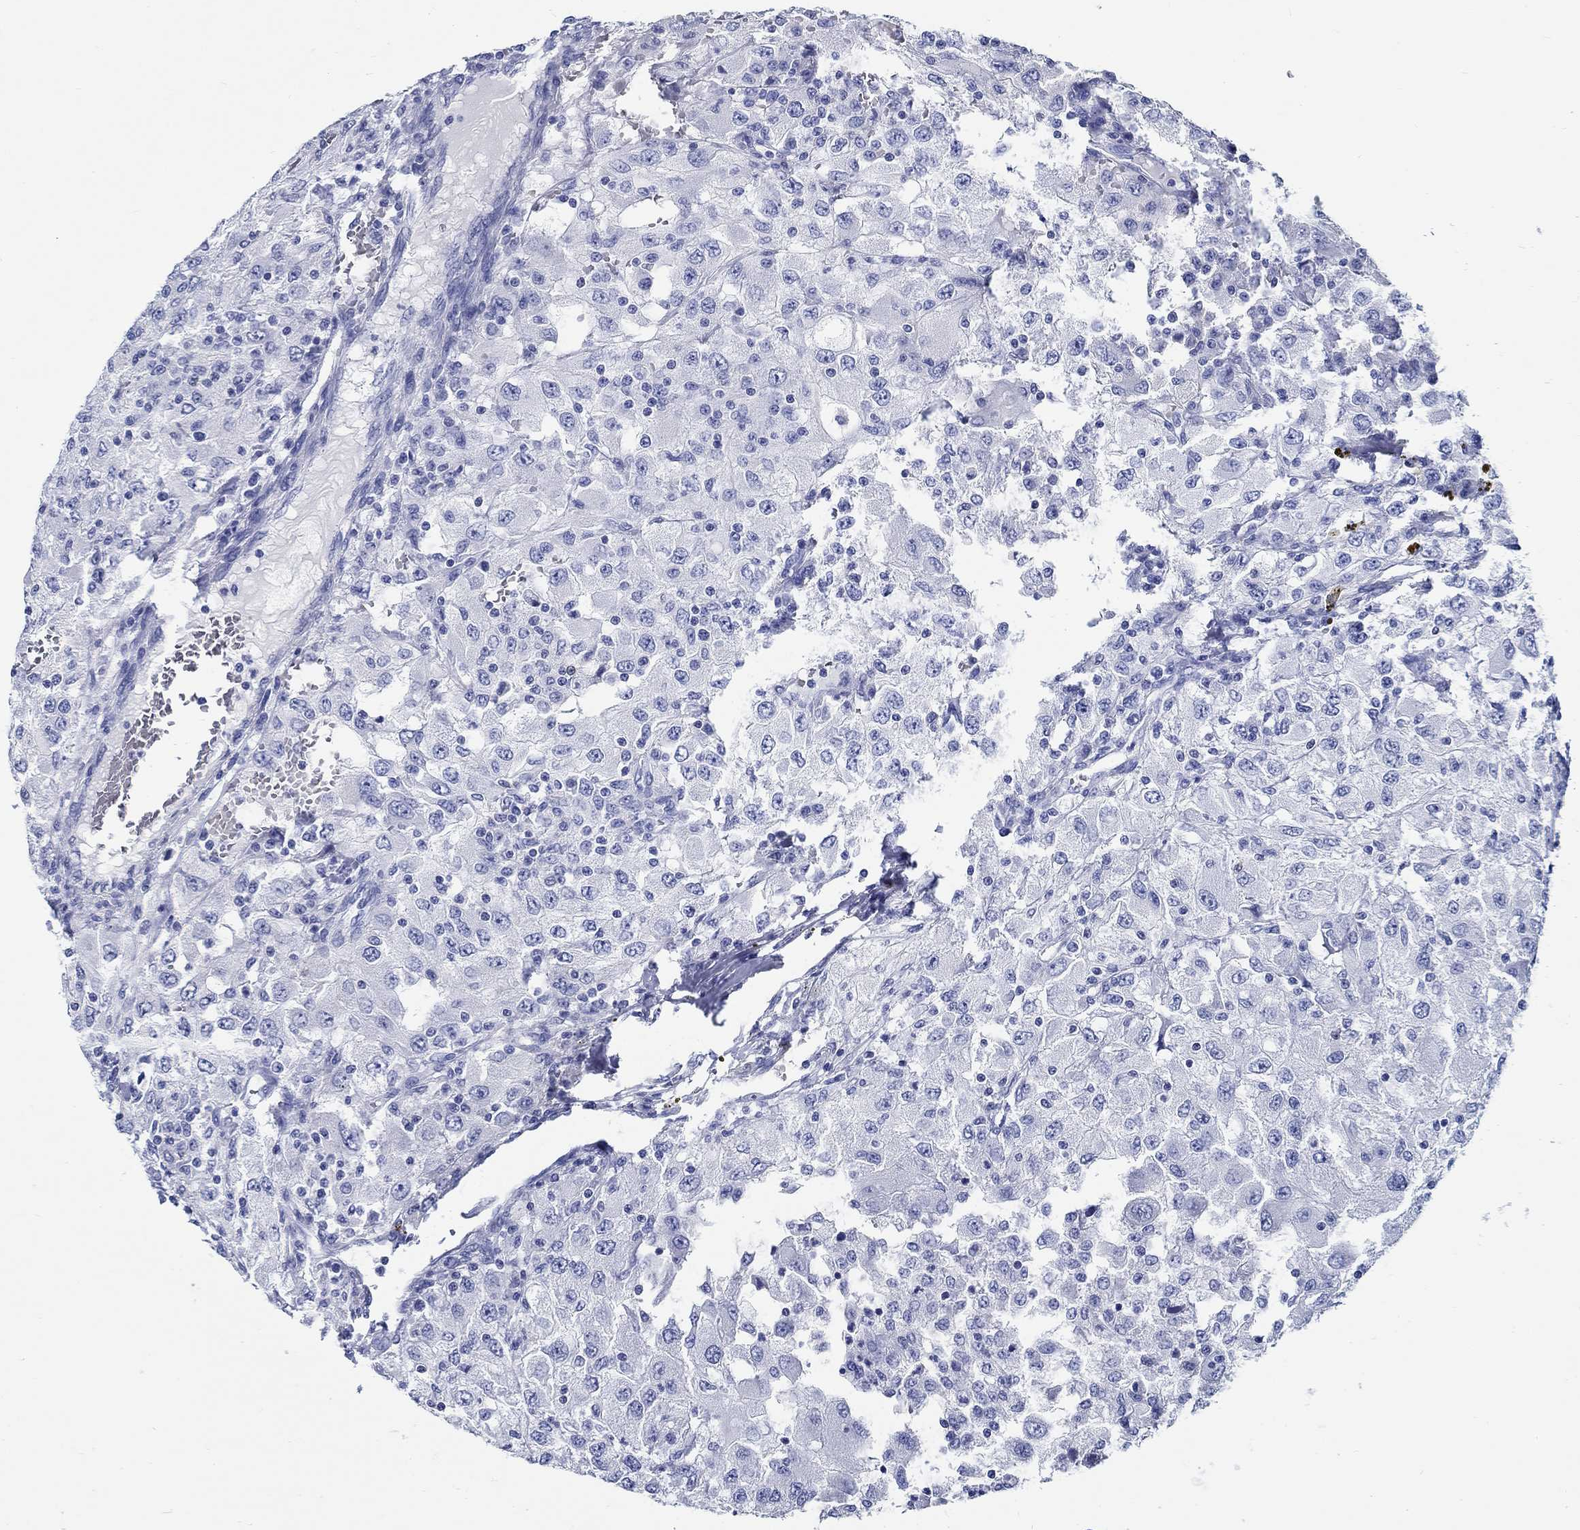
{"staining": {"intensity": "negative", "quantity": "none", "location": "none"}, "tissue": "renal cancer", "cell_type": "Tumor cells", "image_type": "cancer", "snomed": [{"axis": "morphology", "description": "Adenocarcinoma, NOS"}, {"axis": "topography", "description": "Kidney"}], "caption": "Tumor cells are negative for brown protein staining in renal adenocarcinoma.", "gene": "FBXO2", "patient": {"sex": "female", "age": 67}}